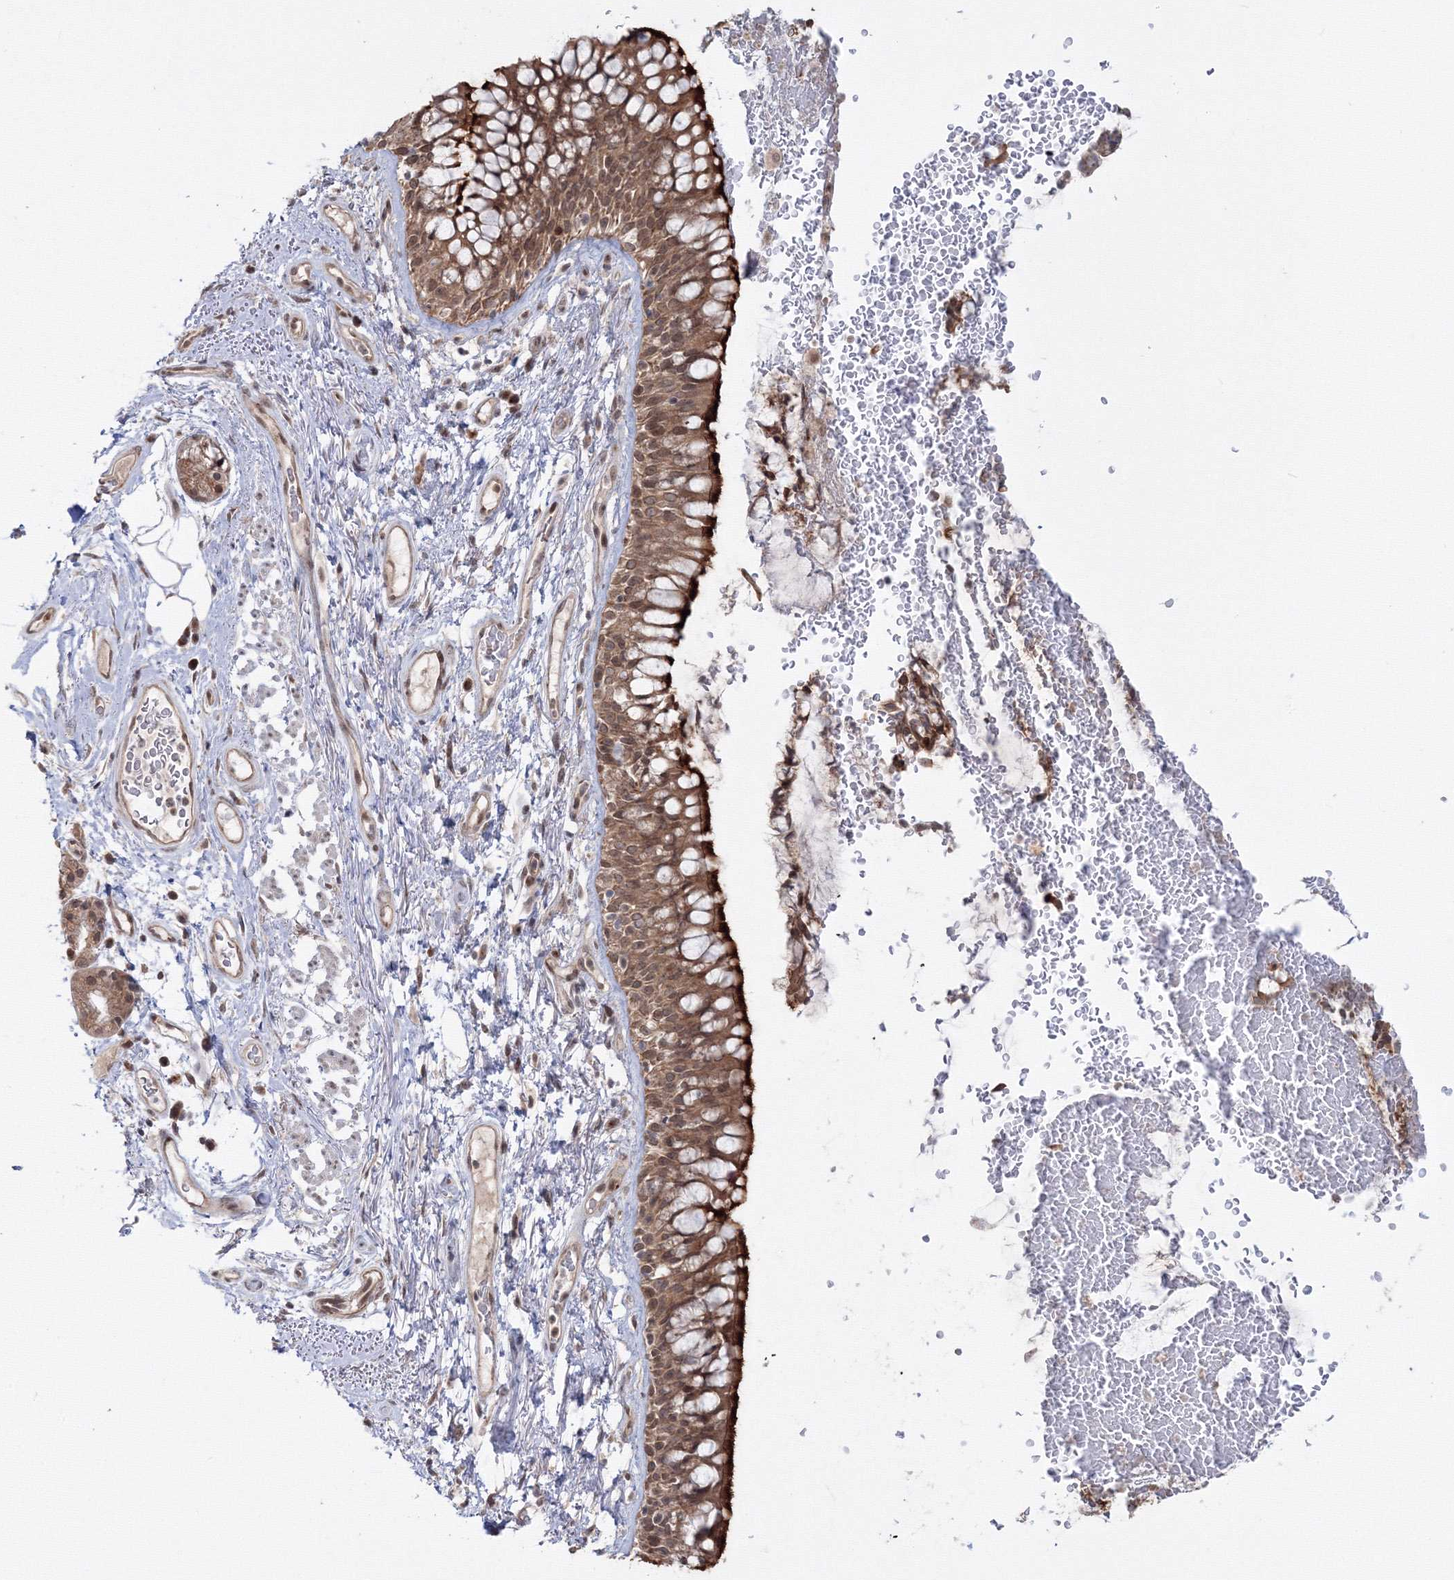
{"staining": {"intensity": "strong", "quantity": ">75%", "location": "cytoplasmic/membranous"}, "tissue": "bronchus", "cell_type": "Respiratory epithelial cells", "image_type": "normal", "snomed": [{"axis": "morphology", "description": "Normal tissue, NOS"}, {"axis": "topography", "description": "Cartilage tissue"}, {"axis": "topography", "description": "Bronchus"}], "caption": "Brown immunohistochemical staining in unremarkable human bronchus displays strong cytoplasmic/membranous positivity in approximately >75% of respiratory epithelial cells. The protein of interest is stained brown, and the nuclei are stained in blue (DAB (3,3'-diaminobenzidine) IHC with brightfield microscopy, high magnification).", "gene": "ZFAND6", "patient": {"sex": "female", "age": 73}}